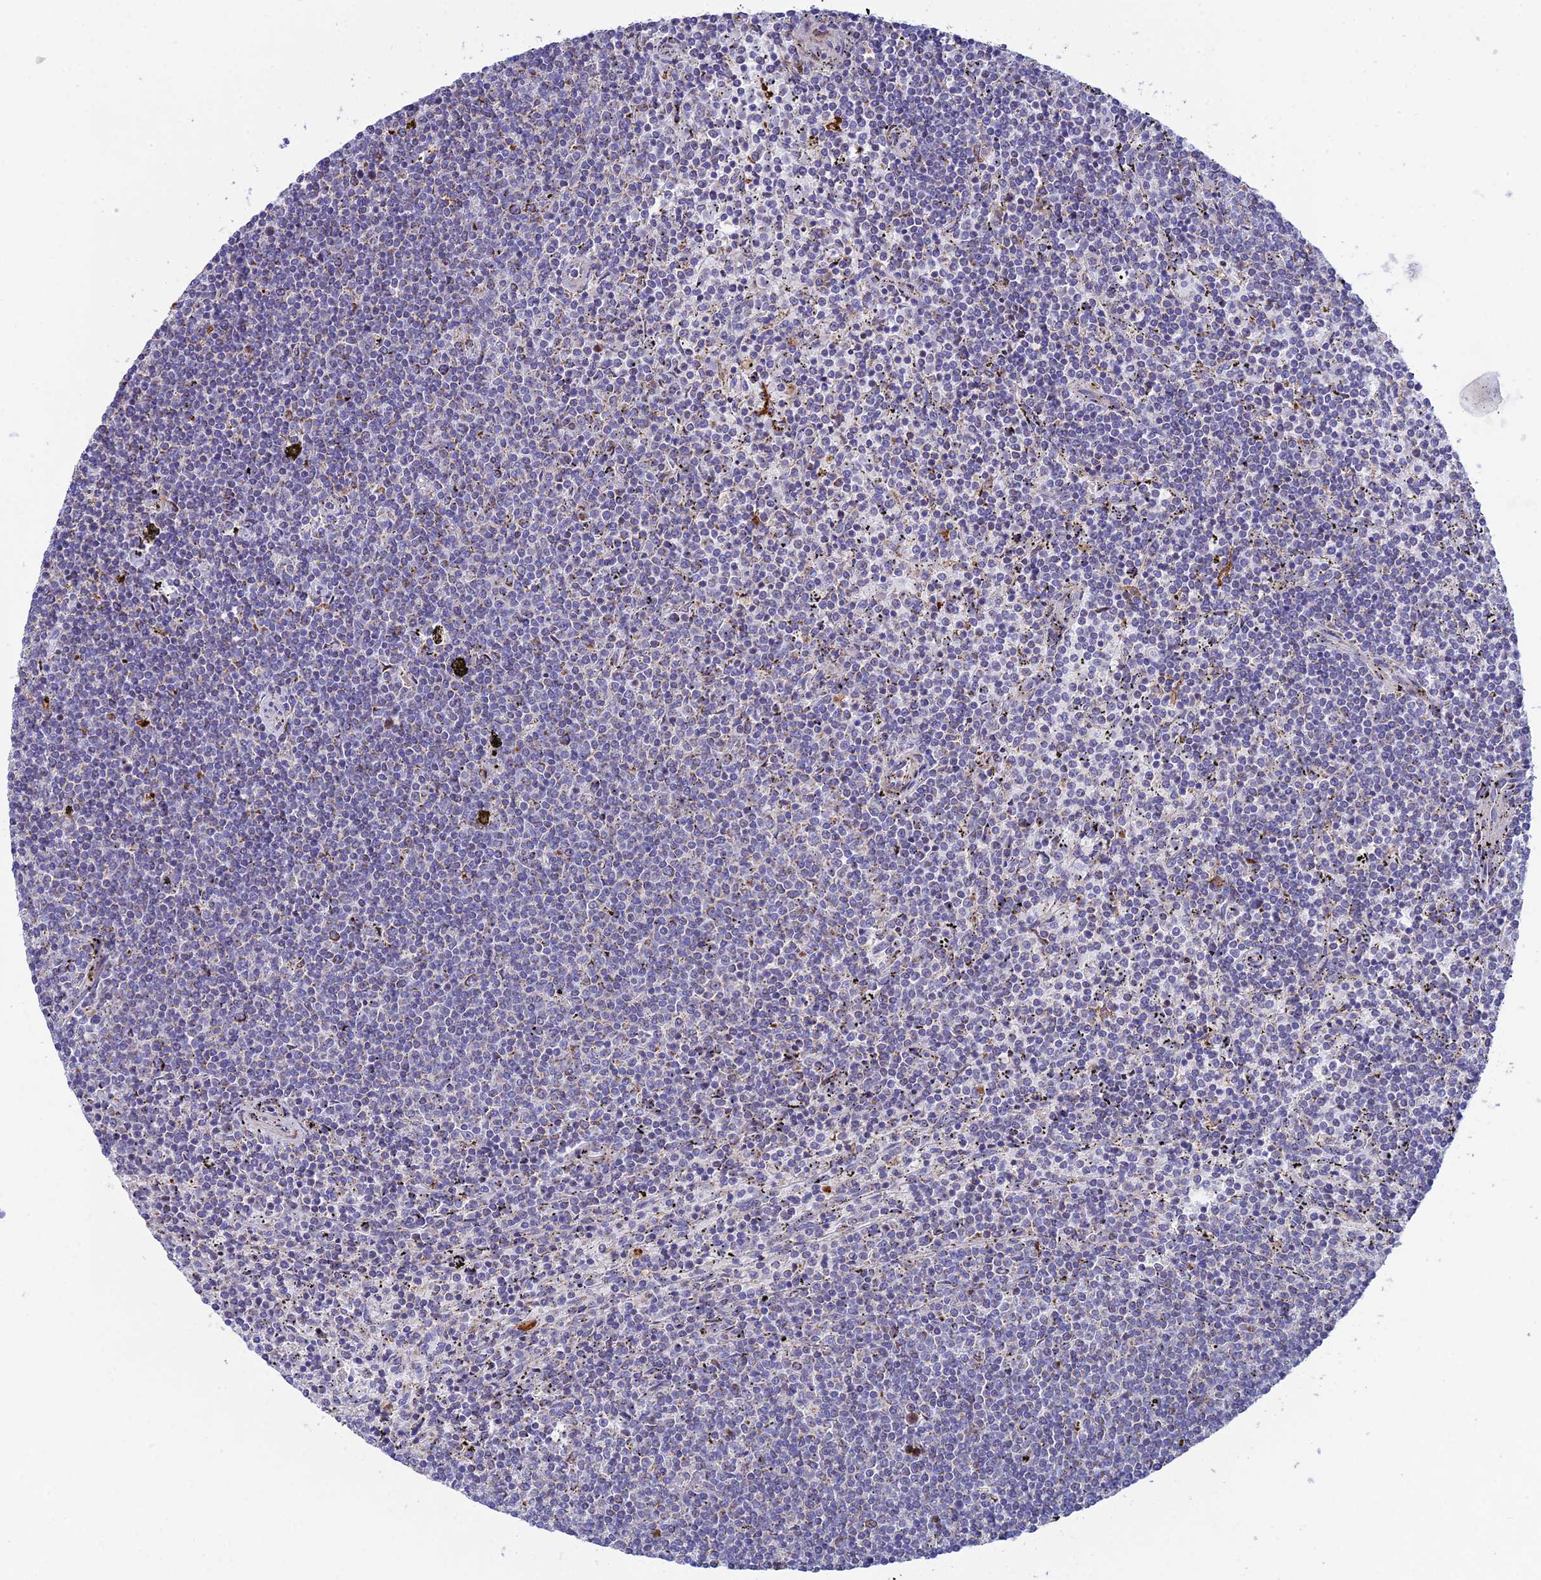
{"staining": {"intensity": "negative", "quantity": "none", "location": "none"}, "tissue": "lymphoma", "cell_type": "Tumor cells", "image_type": "cancer", "snomed": [{"axis": "morphology", "description": "Malignant lymphoma, non-Hodgkin's type, Low grade"}, {"axis": "topography", "description": "Spleen"}], "caption": "Lymphoma stained for a protein using immunohistochemistry demonstrates no expression tumor cells.", "gene": "CSPG4", "patient": {"sex": "female", "age": 50}}